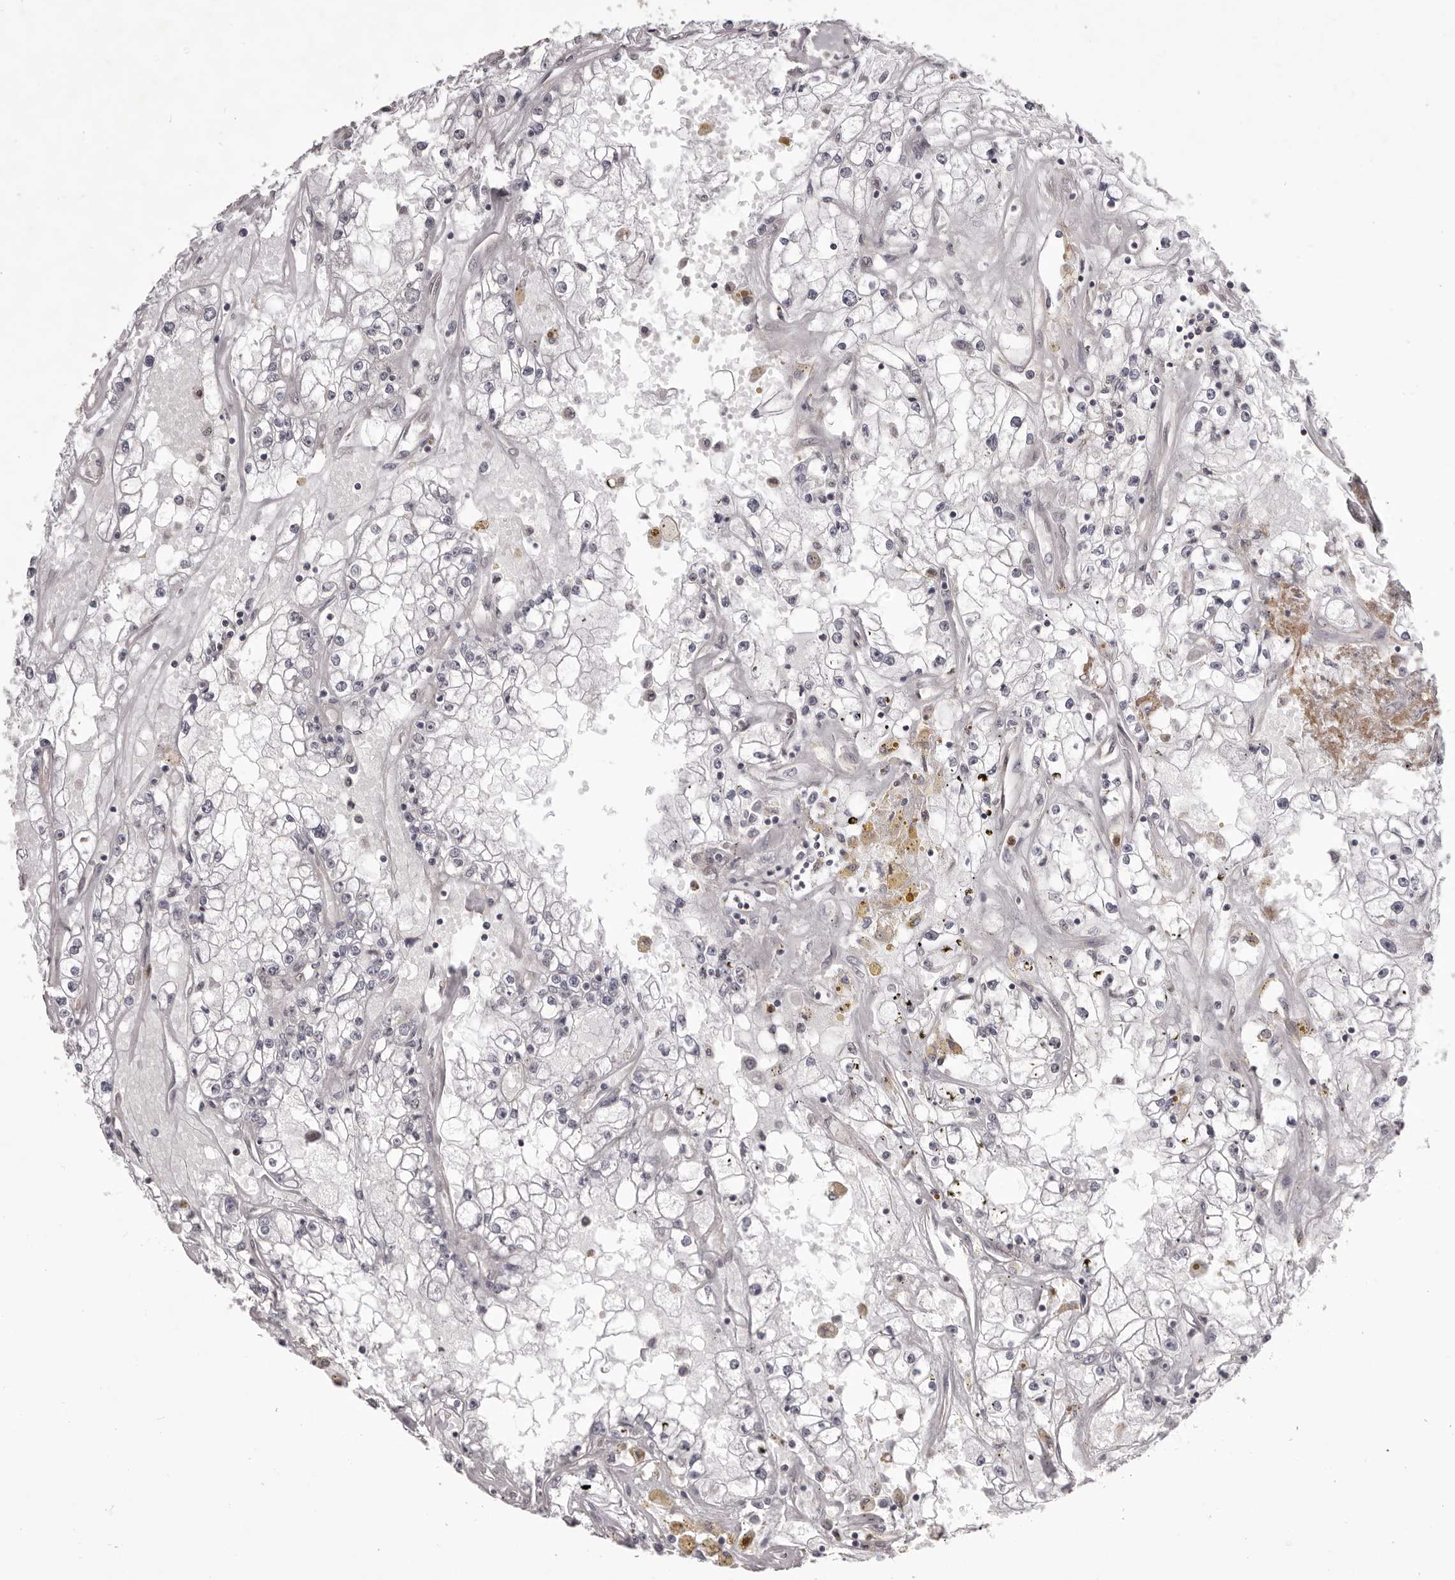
{"staining": {"intensity": "negative", "quantity": "none", "location": "none"}, "tissue": "renal cancer", "cell_type": "Tumor cells", "image_type": "cancer", "snomed": [{"axis": "morphology", "description": "Adenocarcinoma, NOS"}, {"axis": "topography", "description": "Kidney"}], "caption": "IHC micrograph of neoplastic tissue: renal cancer (adenocarcinoma) stained with DAB reveals no significant protein expression in tumor cells.", "gene": "RNF2", "patient": {"sex": "male", "age": 56}}